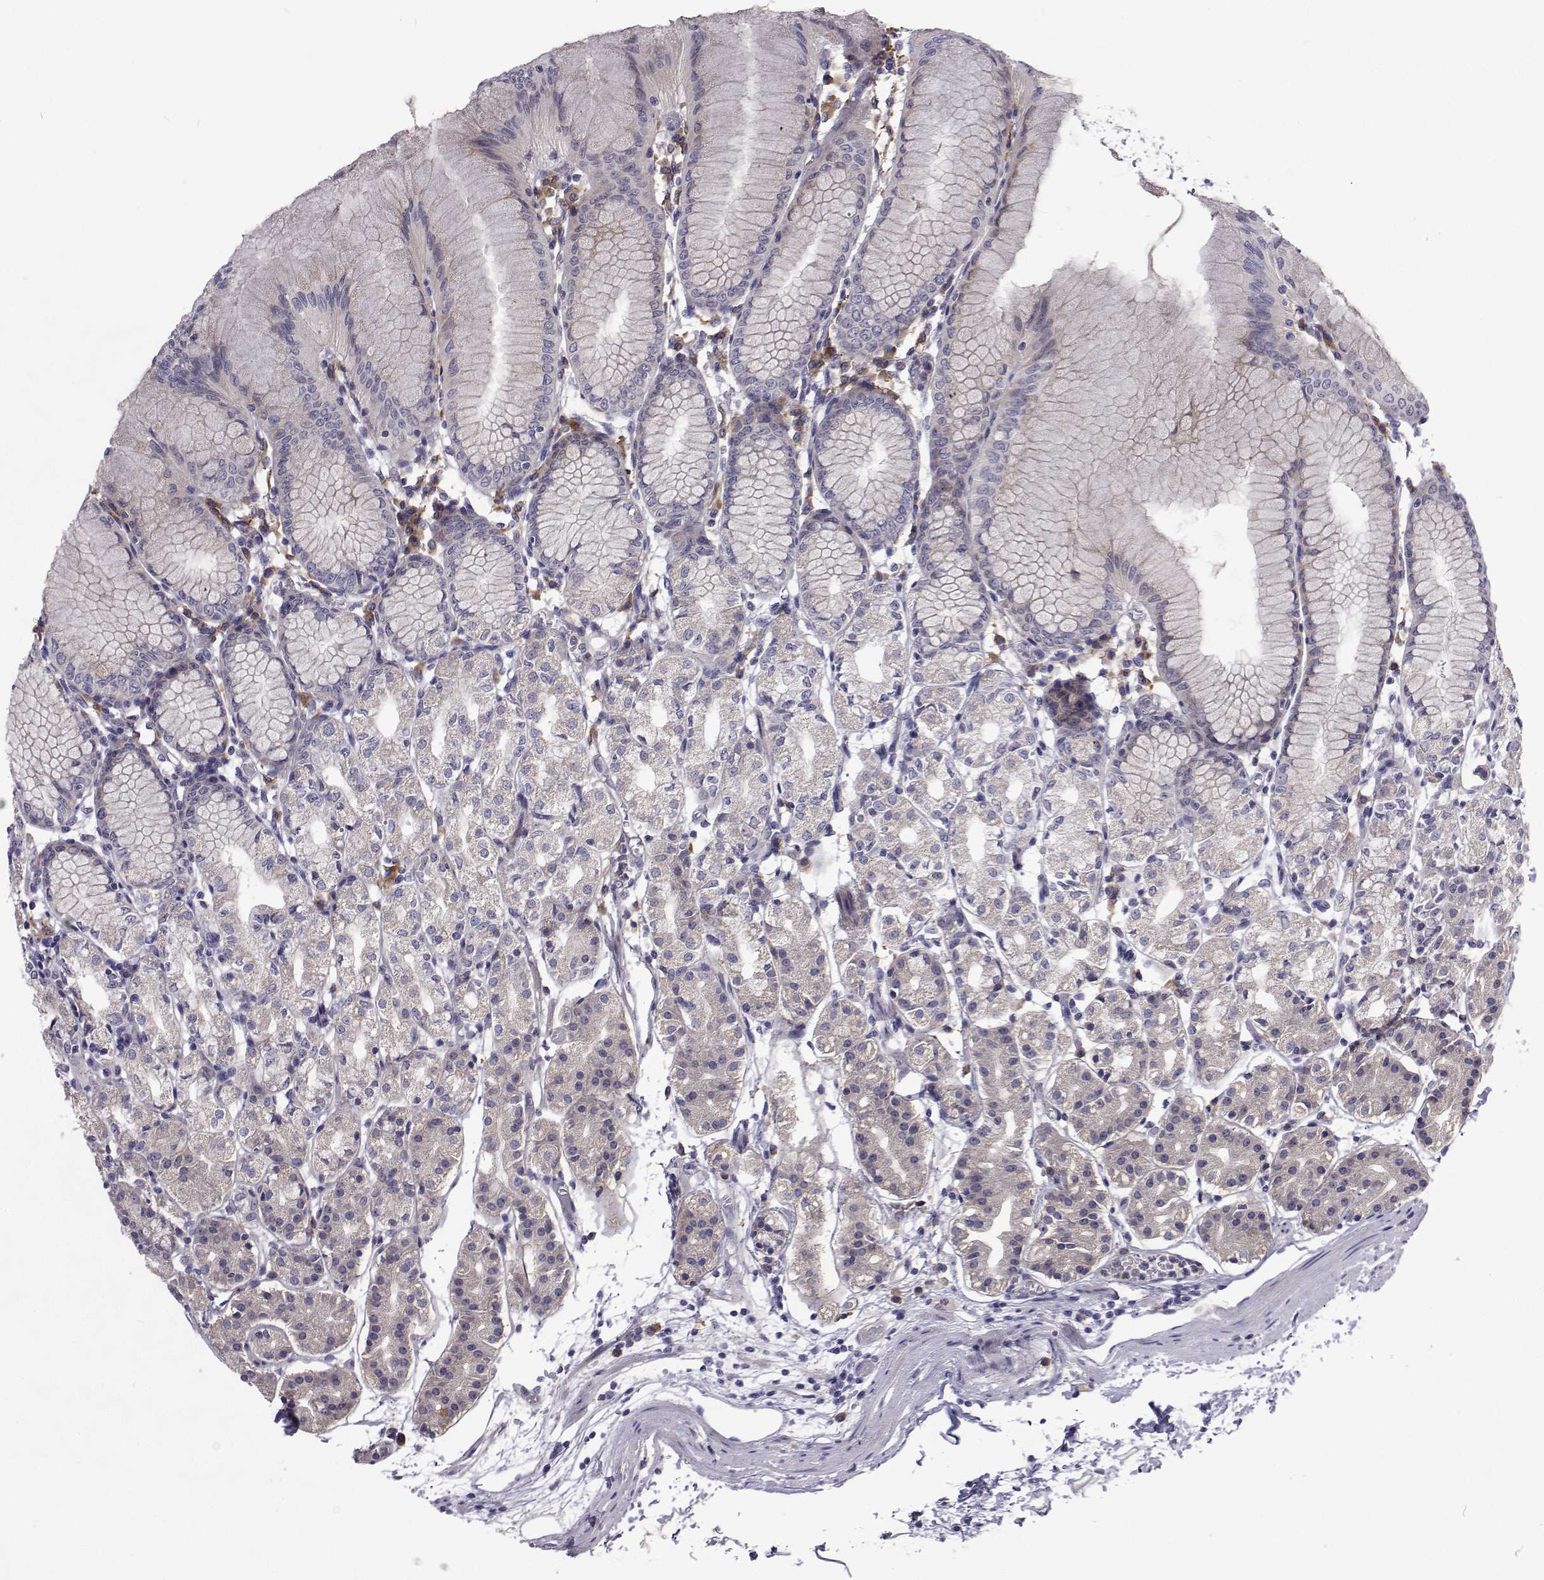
{"staining": {"intensity": "negative", "quantity": "none", "location": "none"}, "tissue": "stomach", "cell_type": "Glandular cells", "image_type": "normal", "snomed": [{"axis": "morphology", "description": "Normal tissue, NOS"}, {"axis": "topography", "description": "Stomach"}], "caption": "This is an IHC micrograph of normal stomach. There is no positivity in glandular cells.", "gene": "NPR3", "patient": {"sex": "female", "age": 57}}